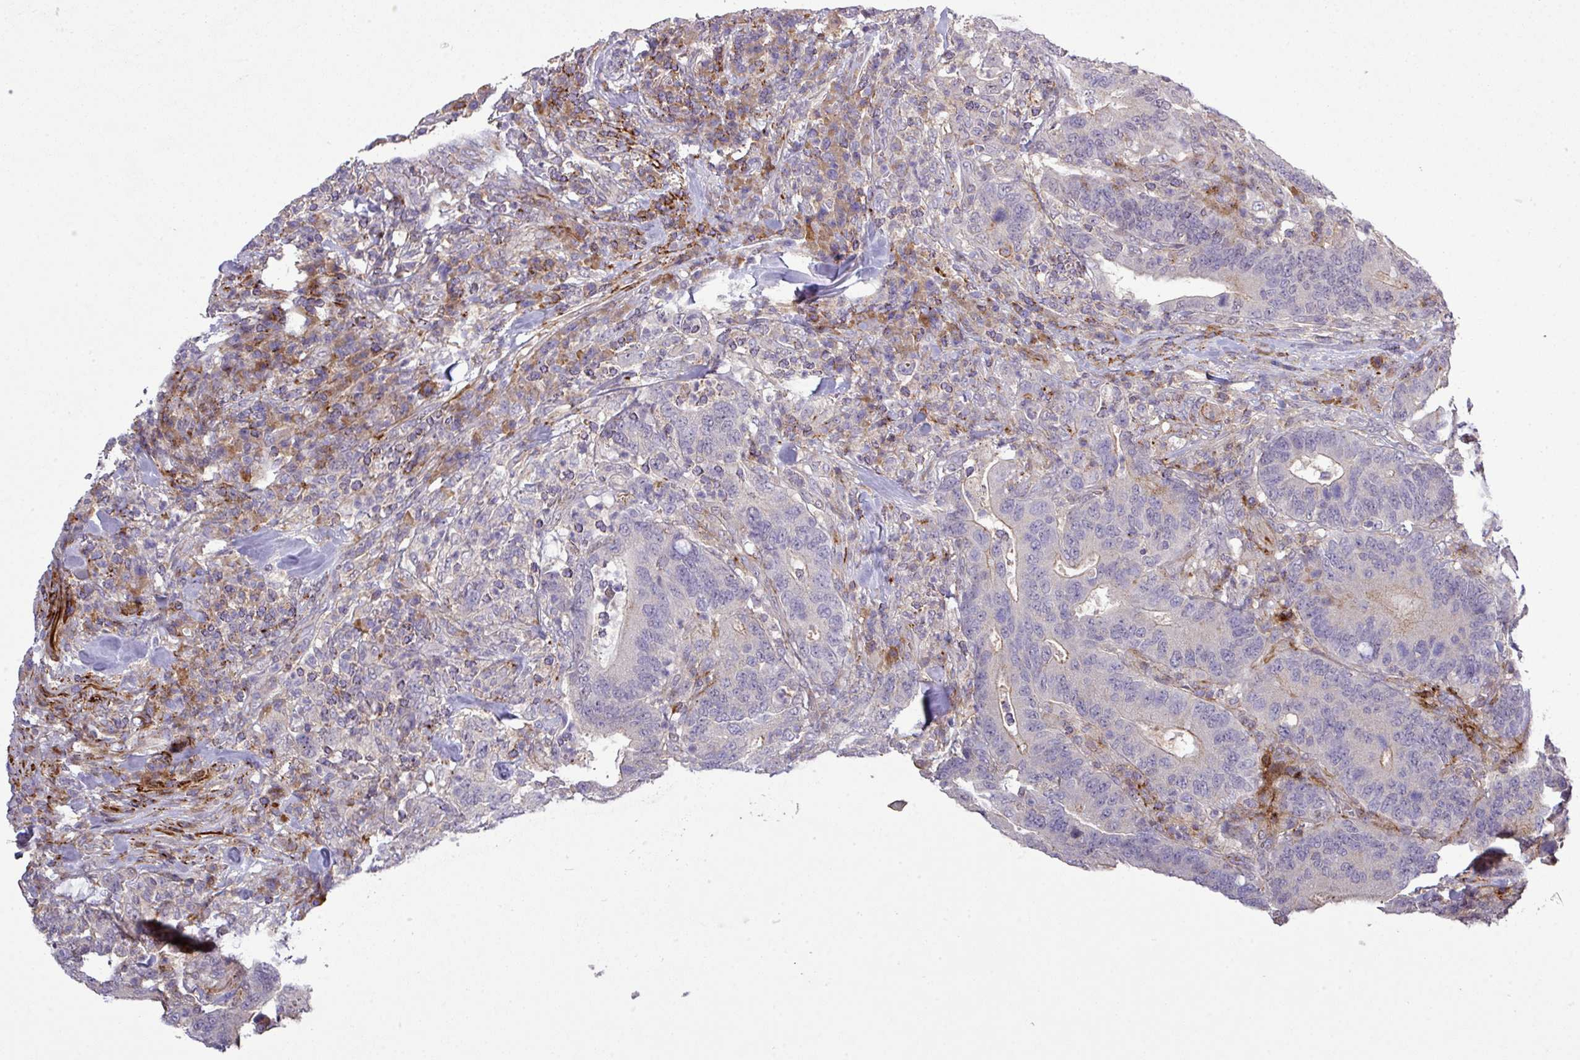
{"staining": {"intensity": "moderate", "quantity": "<25%", "location": "cytoplasmic/membranous"}, "tissue": "colorectal cancer", "cell_type": "Tumor cells", "image_type": "cancer", "snomed": [{"axis": "morphology", "description": "Adenocarcinoma, NOS"}, {"axis": "topography", "description": "Colon"}], "caption": "Immunohistochemistry (IHC) (DAB (3,3'-diaminobenzidine)) staining of human colorectal adenocarcinoma demonstrates moderate cytoplasmic/membranous protein expression in approximately <25% of tumor cells. (DAB (3,3'-diaminobenzidine) IHC, brown staining for protein, blue staining for nuclei).", "gene": "TPRA1", "patient": {"sex": "female", "age": 66}}